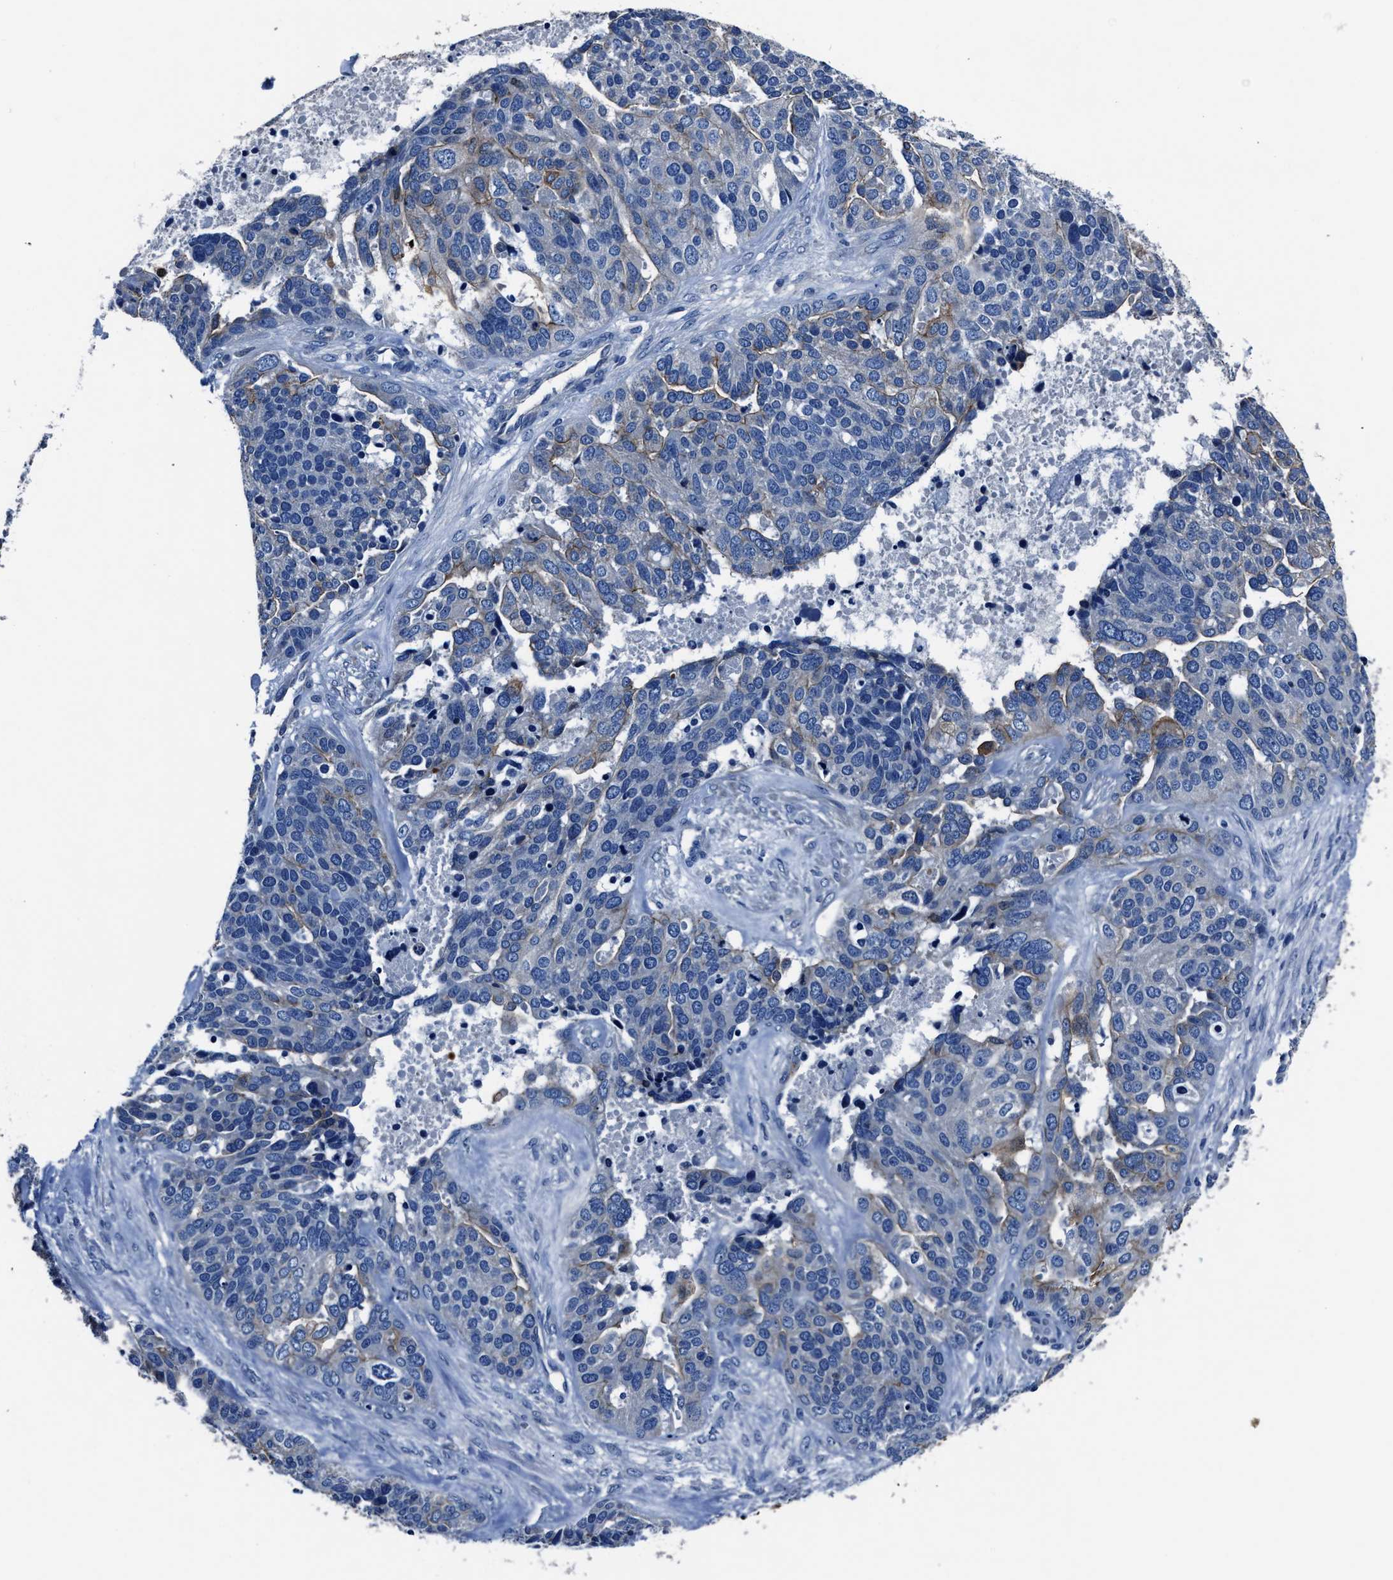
{"staining": {"intensity": "weak", "quantity": "<25%", "location": "cytoplasmic/membranous"}, "tissue": "ovarian cancer", "cell_type": "Tumor cells", "image_type": "cancer", "snomed": [{"axis": "morphology", "description": "Cystadenocarcinoma, serous, NOS"}, {"axis": "topography", "description": "Ovary"}], "caption": "Immunohistochemistry (IHC) of human ovarian cancer exhibits no positivity in tumor cells.", "gene": "LMO7", "patient": {"sex": "female", "age": 44}}